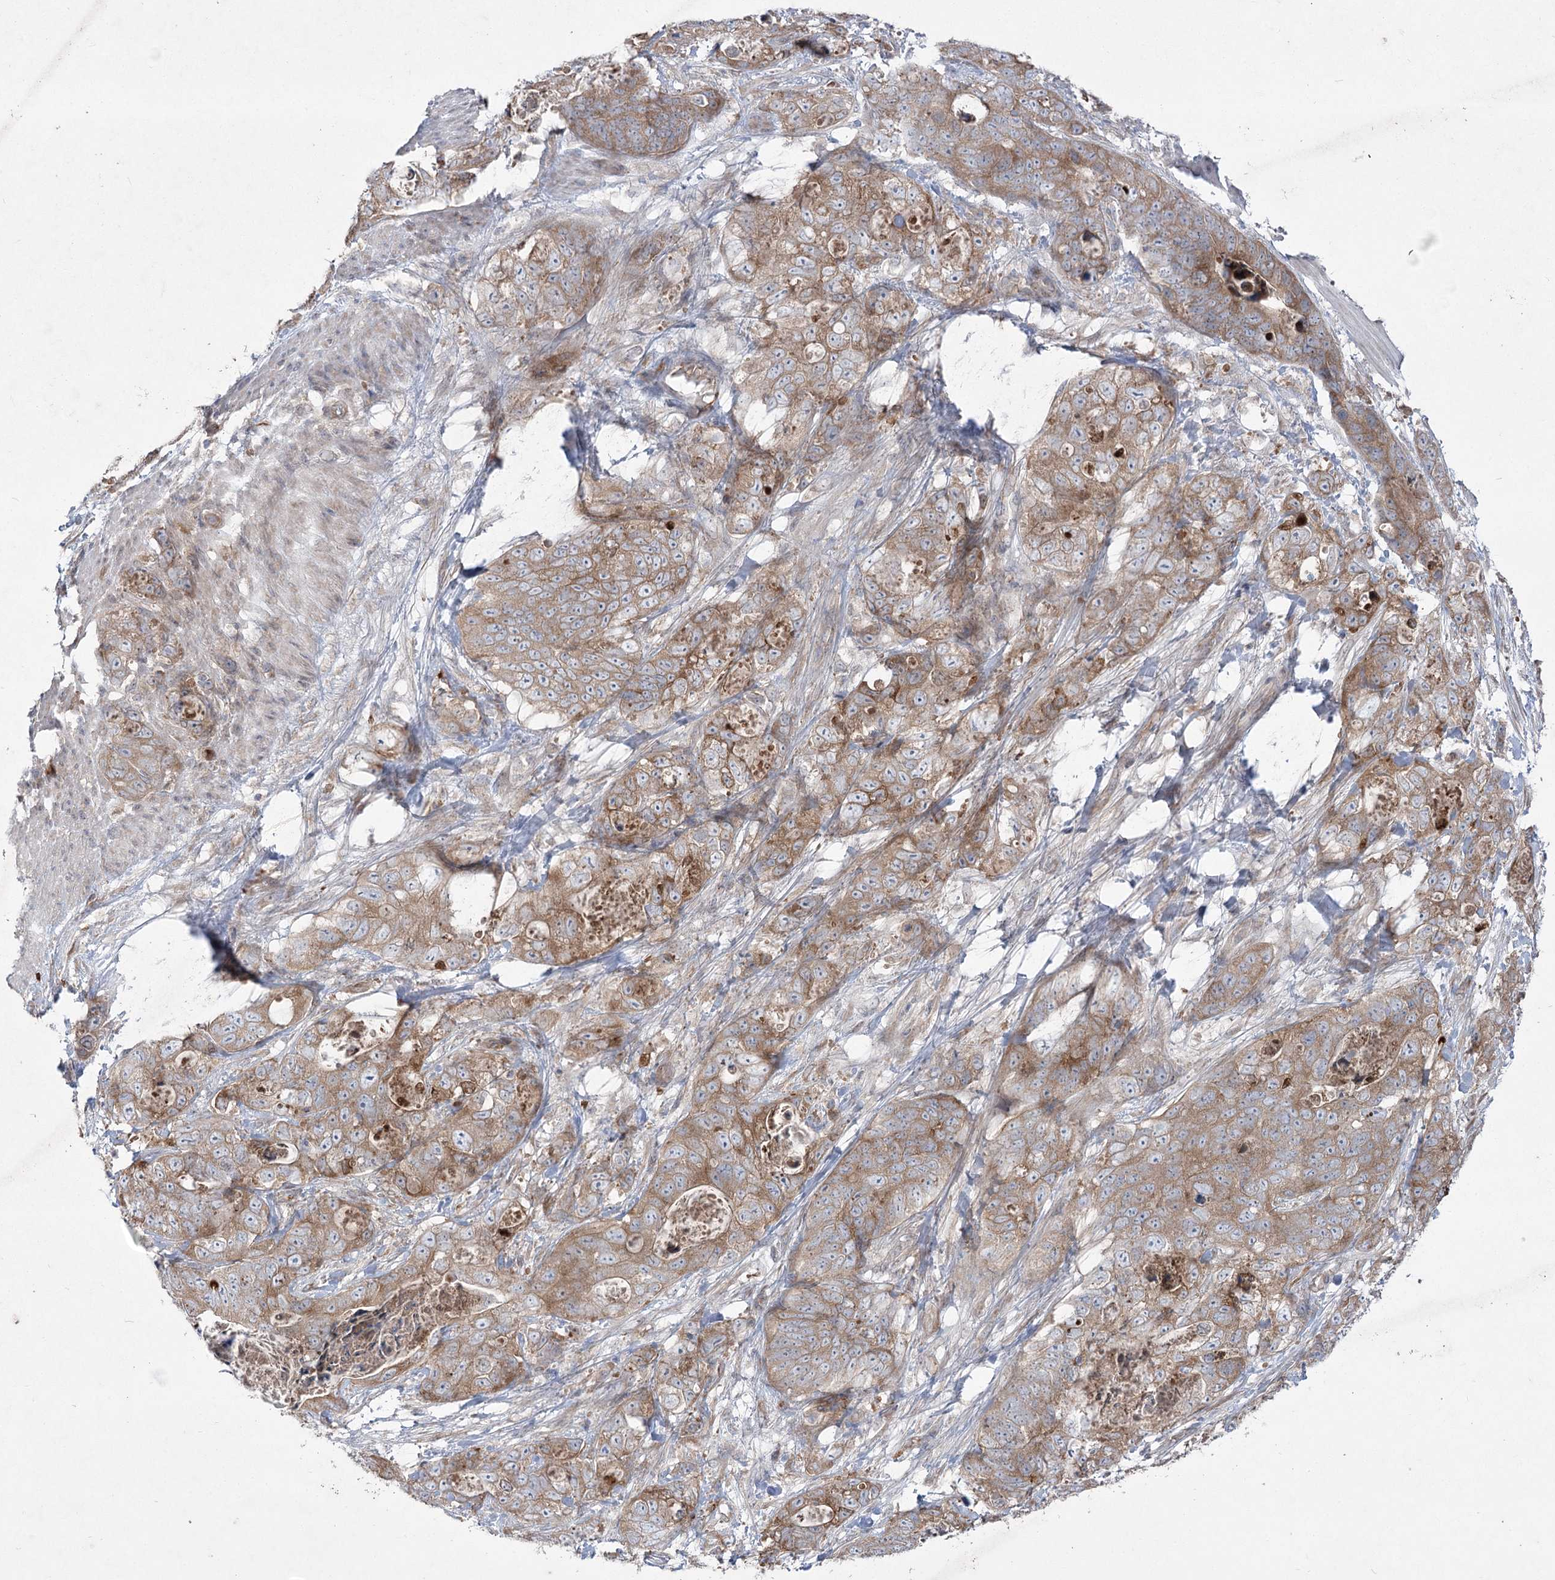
{"staining": {"intensity": "moderate", "quantity": ">75%", "location": "cytoplasmic/membranous"}, "tissue": "stomach cancer", "cell_type": "Tumor cells", "image_type": "cancer", "snomed": [{"axis": "morphology", "description": "Normal tissue, NOS"}, {"axis": "morphology", "description": "Adenocarcinoma, NOS"}, {"axis": "topography", "description": "Stomach"}], "caption": "Stomach cancer (adenocarcinoma) was stained to show a protein in brown. There is medium levels of moderate cytoplasmic/membranous staining in about >75% of tumor cells.", "gene": "PLEKHA5", "patient": {"sex": "female", "age": 89}}